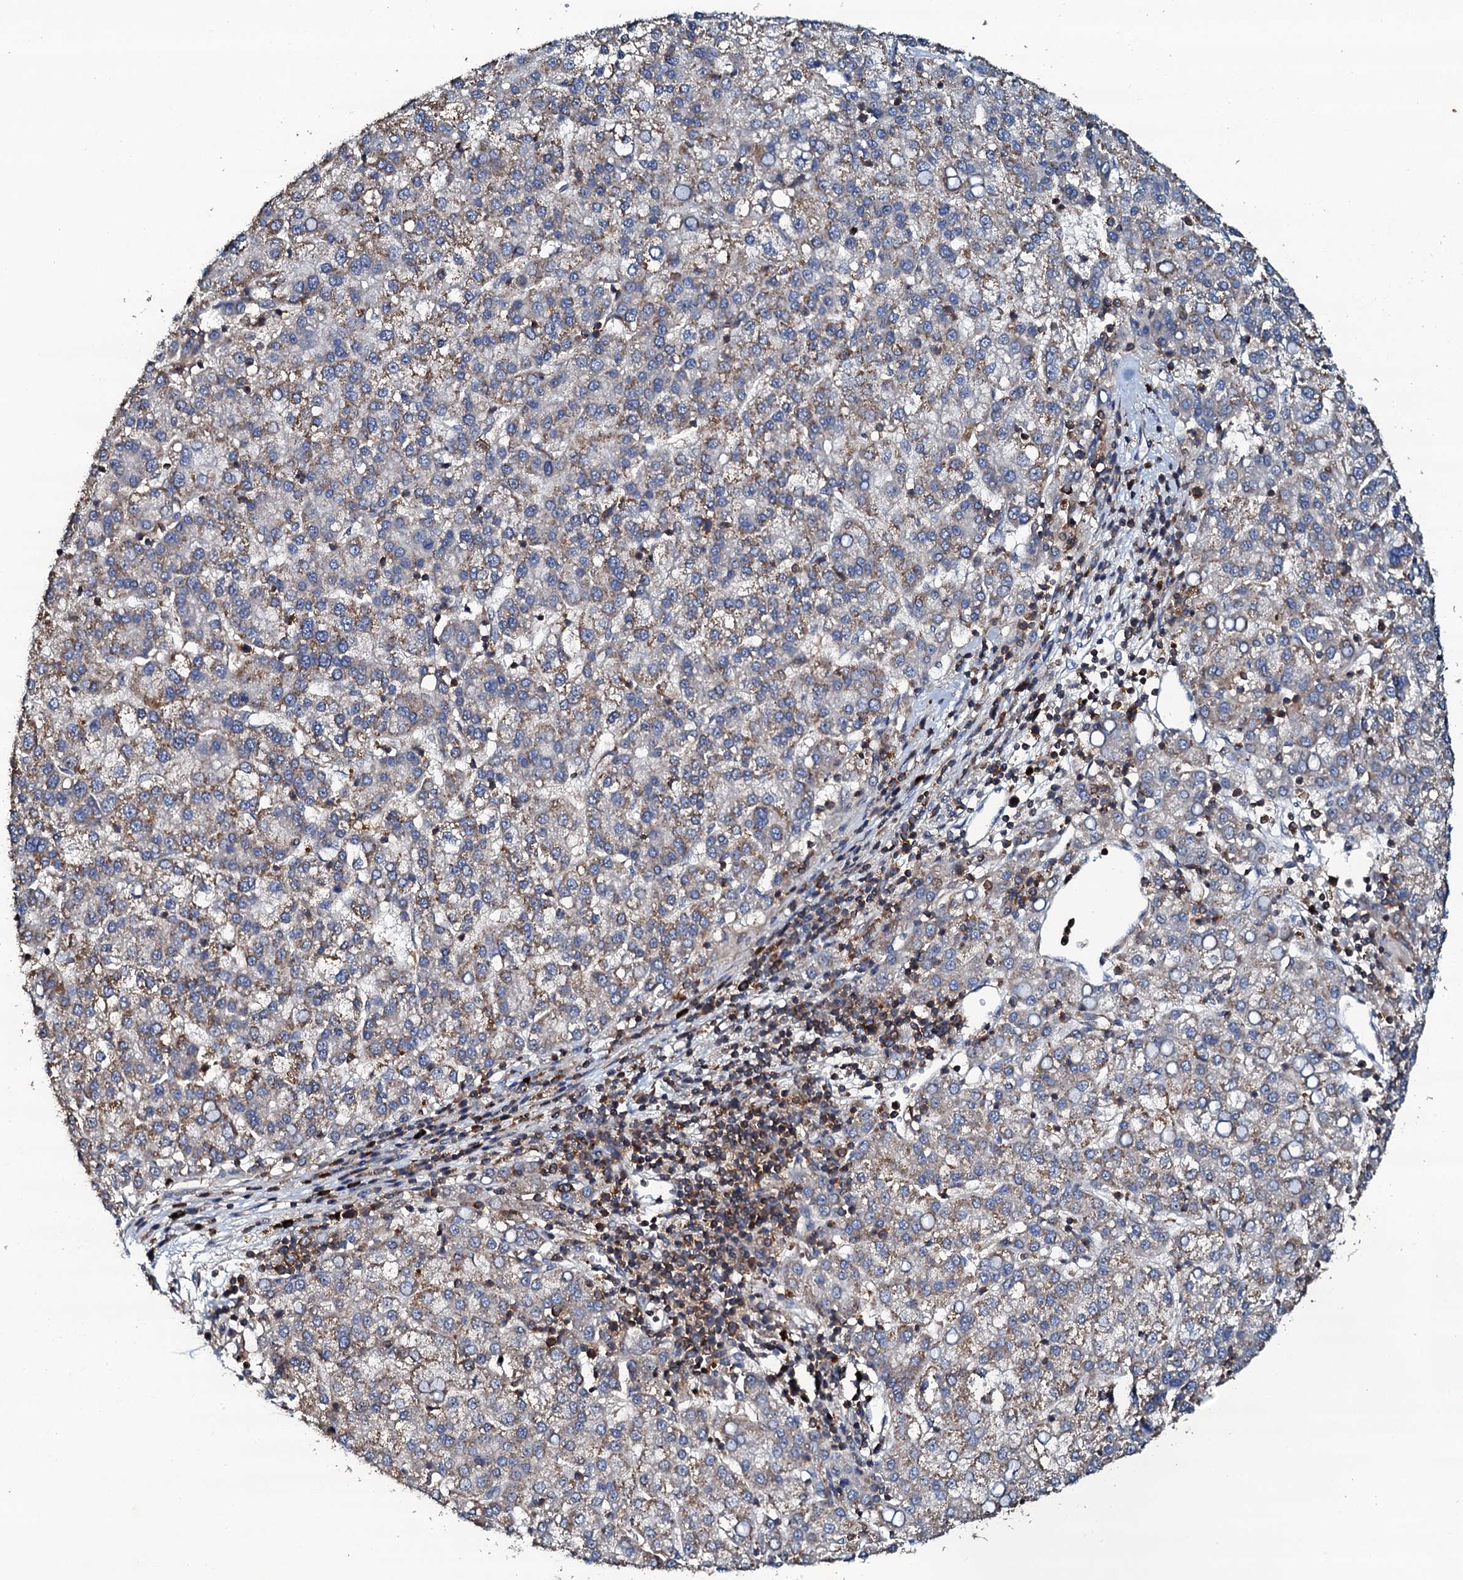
{"staining": {"intensity": "moderate", "quantity": "25%-75%", "location": "cytoplasmic/membranous"}, "tissue": "liver cancer", "cell_type": "Tumor cells", "image_type": "cancer", "snomed": [{"axis": "morphology", "description": "Carcinoma, Hepatocellular, NOS"}, {"axis": "topography", "description": "Liver"}], "caption": "A histopathology image of human liver cancer (hepatocellular carcinoma) stained for a protein demonstrates moderate cytoplasmic/membranous brown staining in tumor cells. (IHC, brightfield microscopy, high magnification).", "gene": "GRK2", "patient": {"sex": "female", "age": 58}}